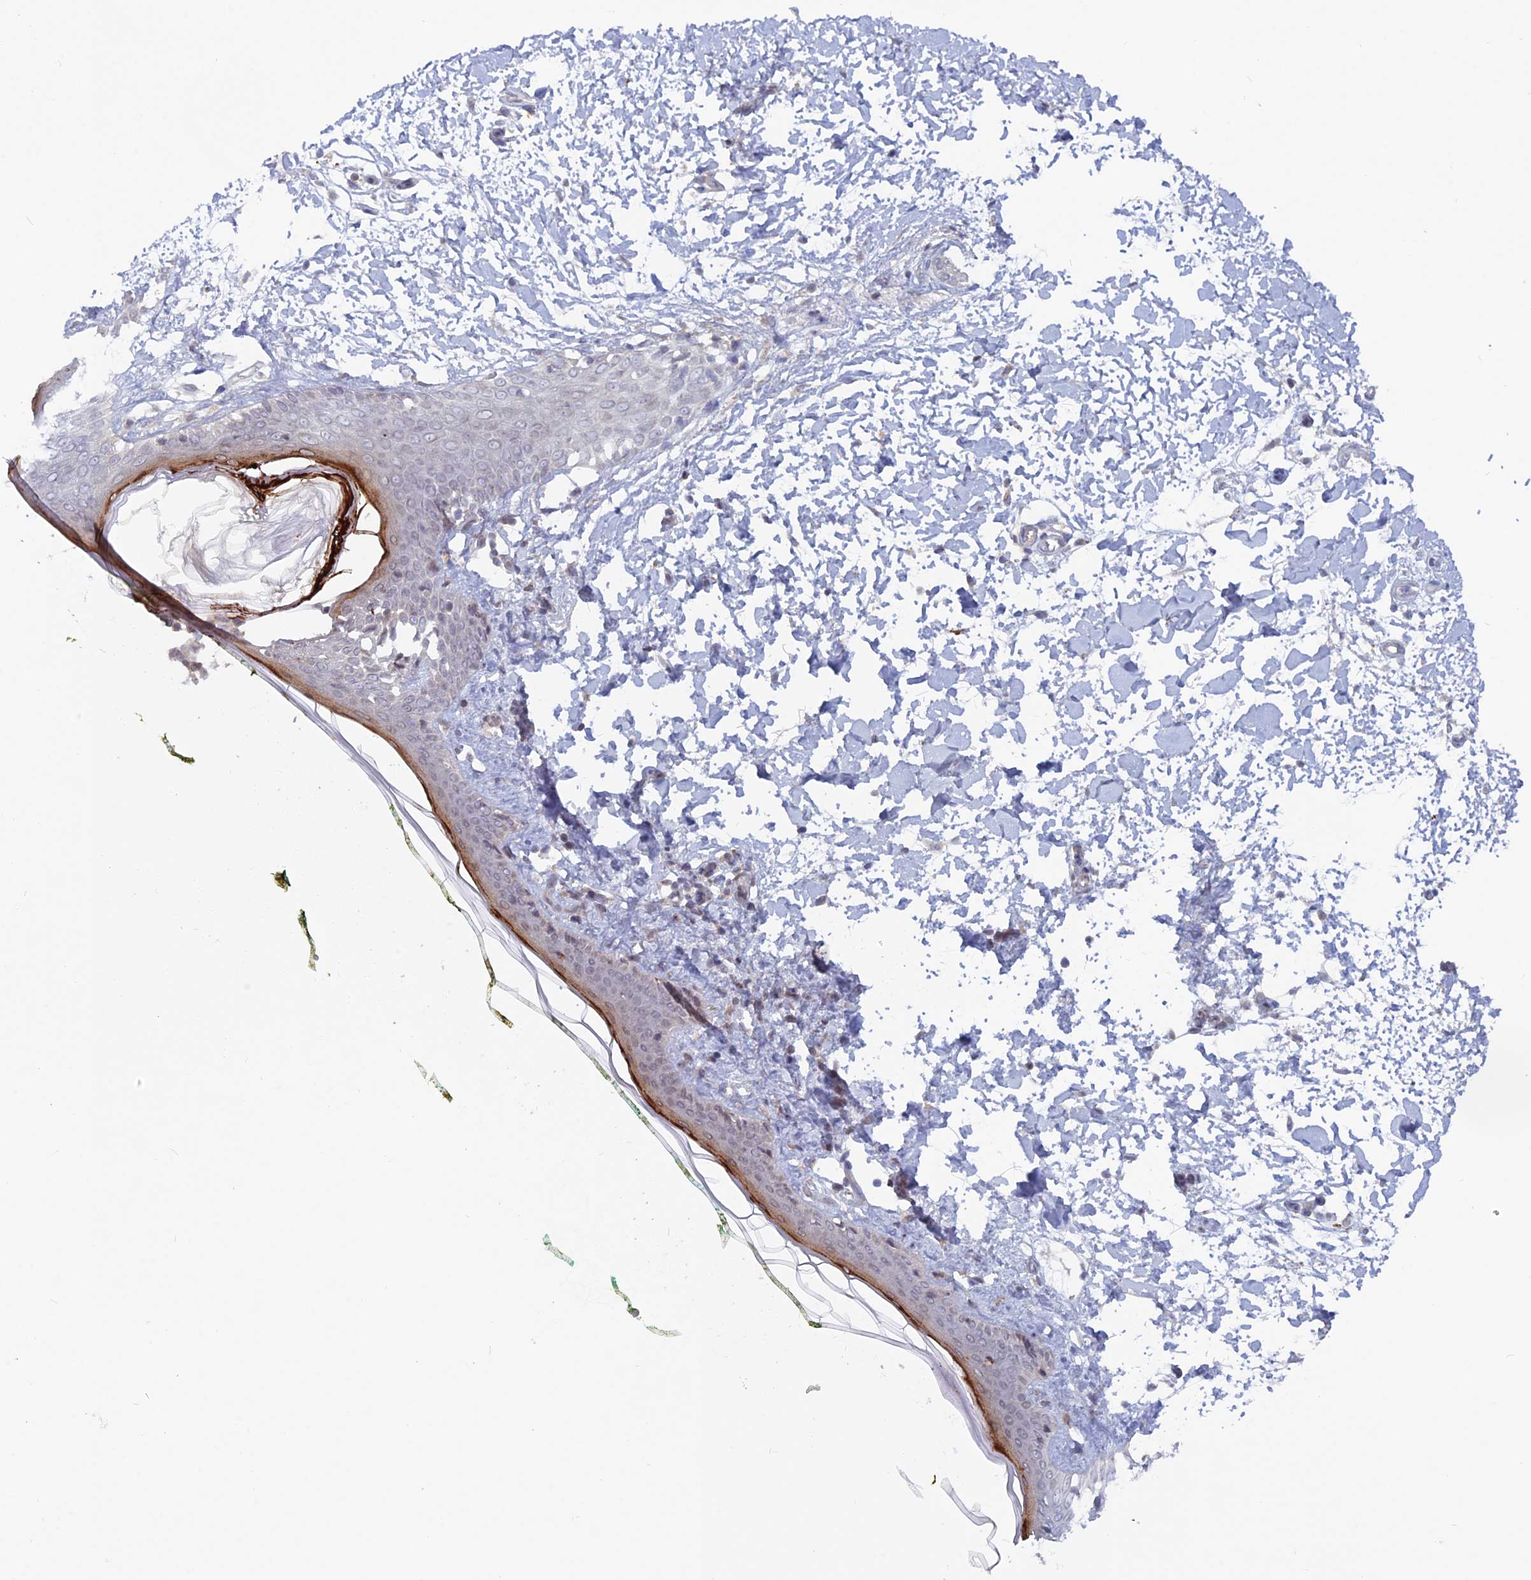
{"staining": {"intensity": "weak", "quantity": ">75%", "location": "cytoplasmic/membranous"}, "tissue": "skin", "cell_type": "Fibroblasts", "image_type": "normal", "snomed": [{"axis": "morphology", "description": "Normal tissue, NOS"}, {"axis": "topography", "description": "Skin"}], "caption": "This is an image of immunohistochemistry staining of normal skin, which shows weak expression in the cytoplasmic/membranous of fibroblasts.", "gene": "WDR46", "patient": {"sex": "female", "age": 34}}